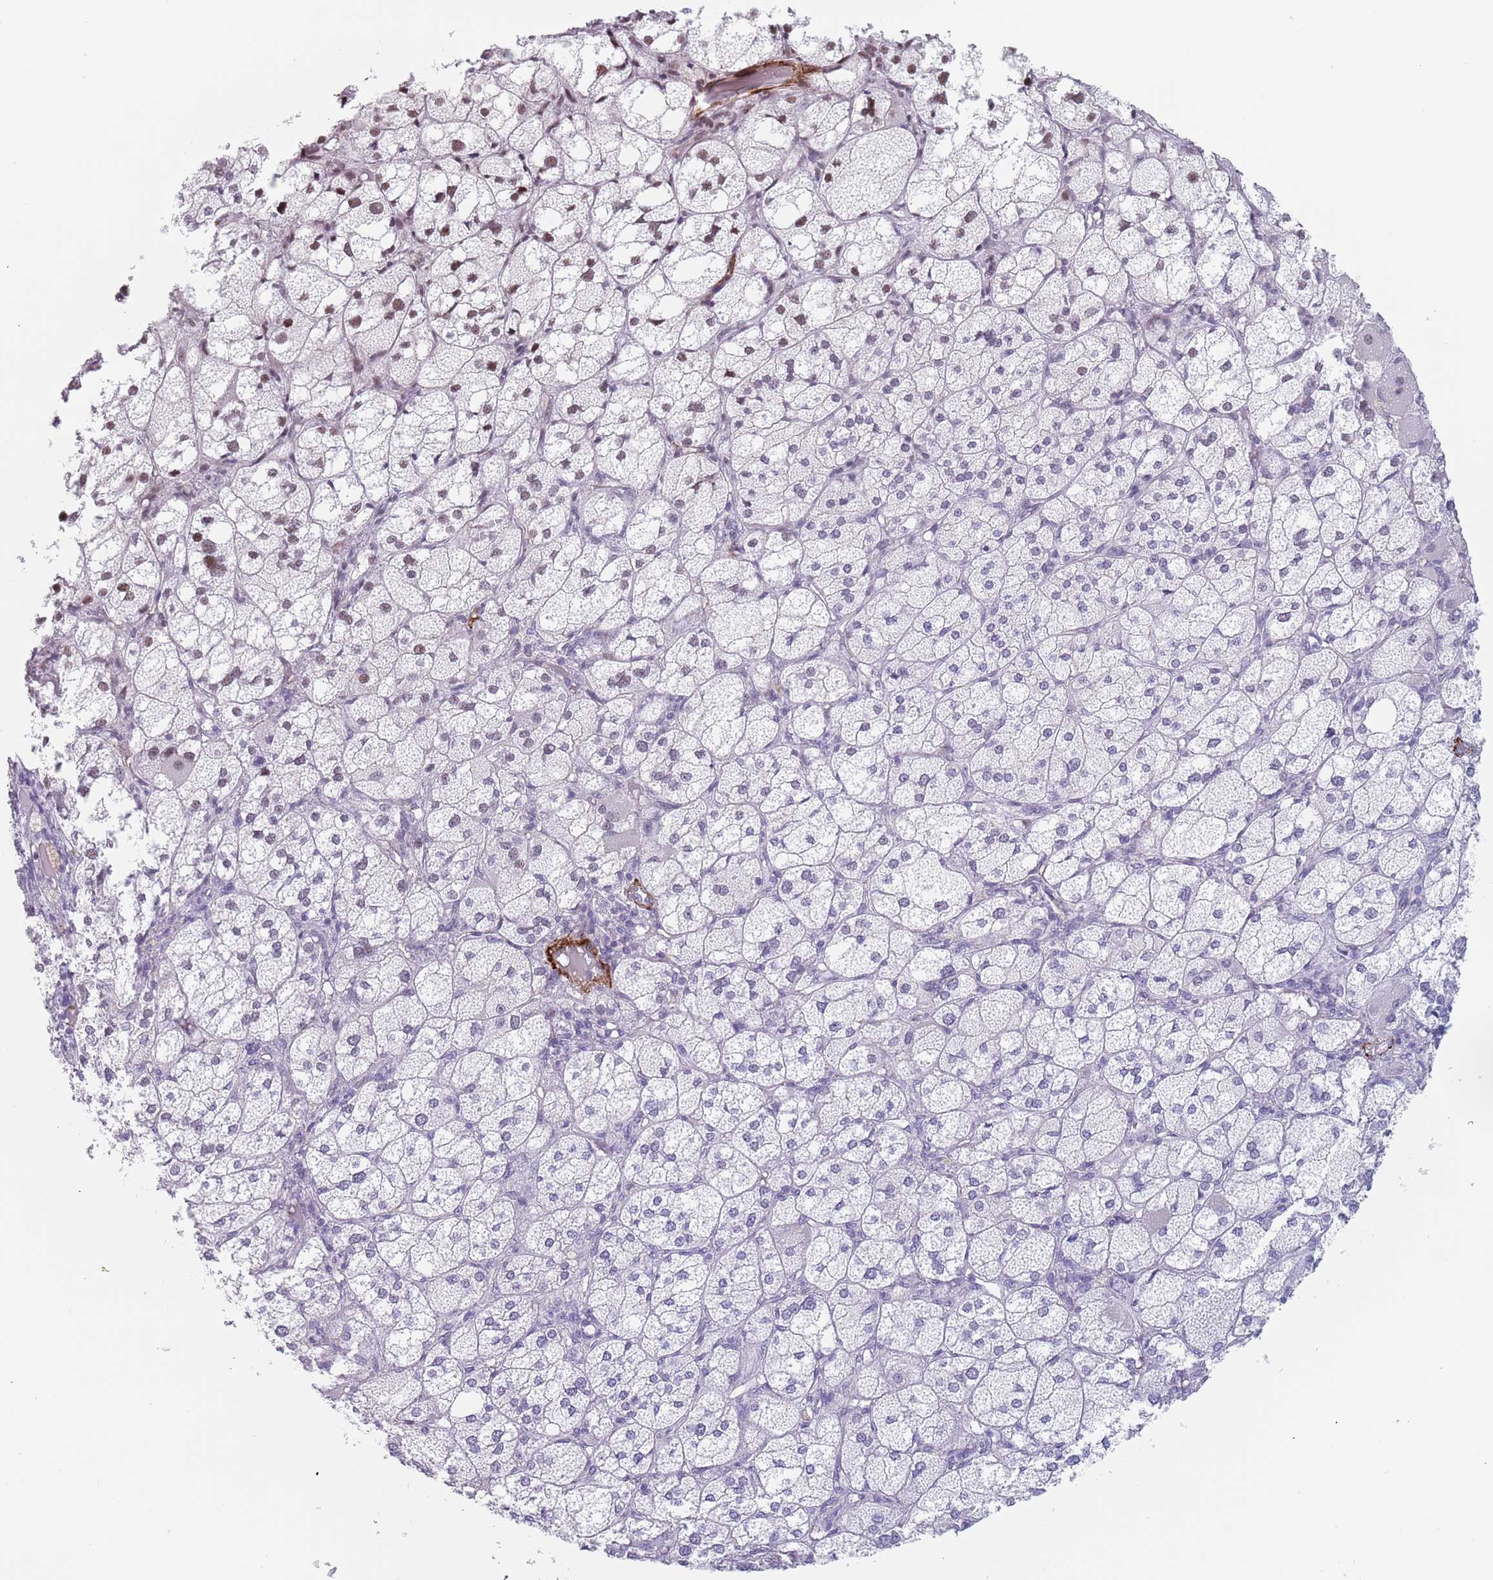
{"staining": {"intensity": "moderate", "quantity": "25%-75%", "location": "nuclear"}, "tissue": "adrenal gland", "cell_type": "Glandular cells", "image_type": "normal", "snomed": [{"axis": "morphology", "description": "Normal tissue, NOS"}, {"axis": "topography", "description": "Adrenal gland"}], "caption": "A brown stain labels moderate nuclear staining of a protein in glandular cells of normal adrenal gland. The staining was performed using DAB to visualize the protein expression in brown, while the nuclei were stained in blue with hematoxylin (Magnification: 20x).", "gene": "OR5A2", "patient": {"sex": "female", "age": 61}}